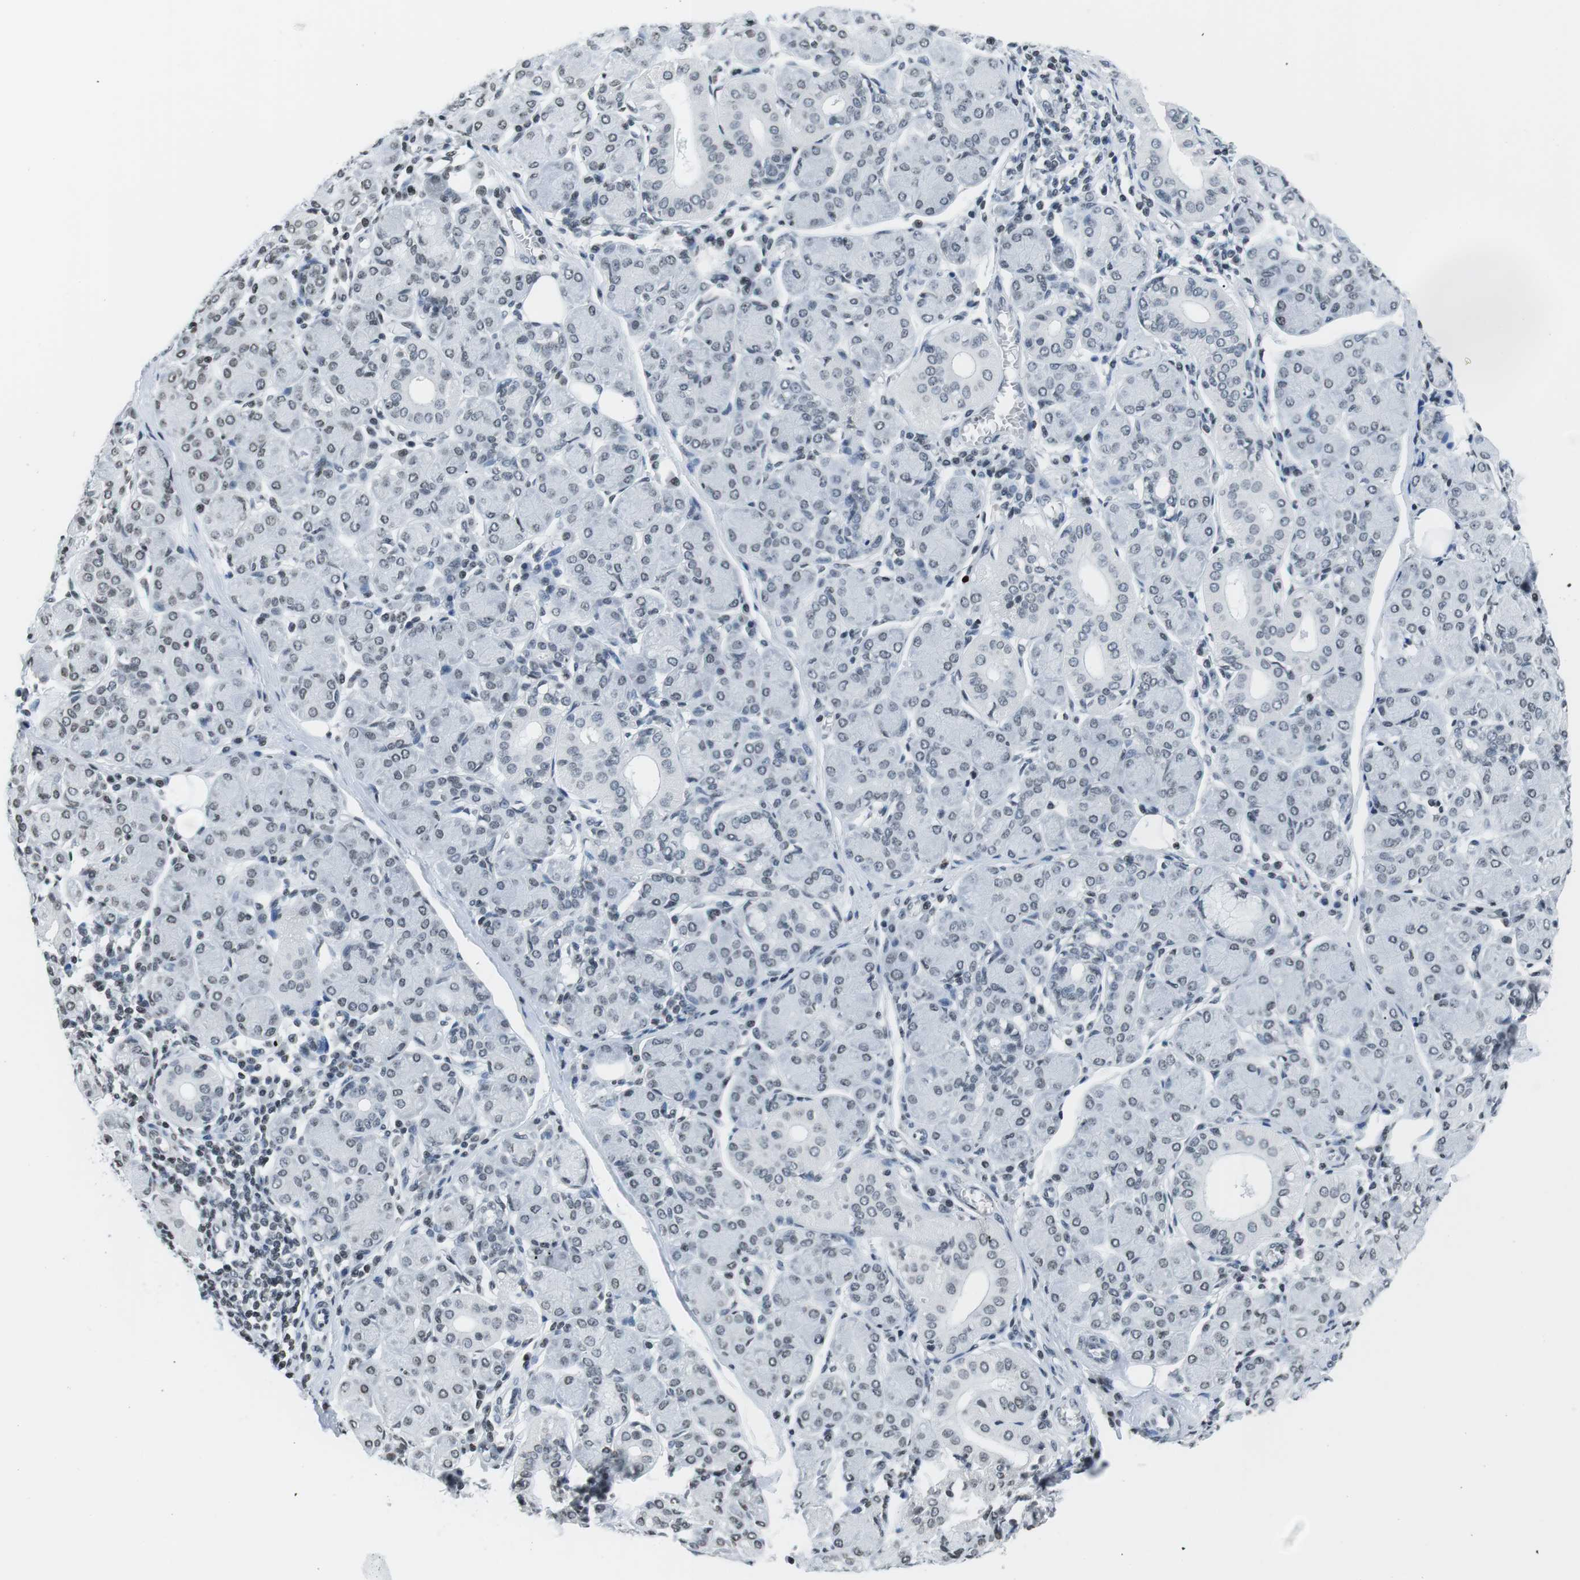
{"staining": {"intensity": "moderate", "quantity": "<25%", "location": "nuclear"}, "tissue": "salivary gland", "cell_type": "Glandular cells", "image_type": "normal", "snomed": [{"axis": "morphology", "description": "Normal tissue, NOS"}, {"axis": "morphology", "description": "Inflammation, NOS"}, {"axis": "topography", "description": "Lymph node"}, {"axis": "topography", "description": "Salivary gland"}], "caption": "Approximately <25% of glandular cells in normal salivary gland reveal moderate nuclear protein staining as visualized by brown immunohistochemical staining.", "gene": "E2F2", "patient": {"sex": "male", "age": 3}}